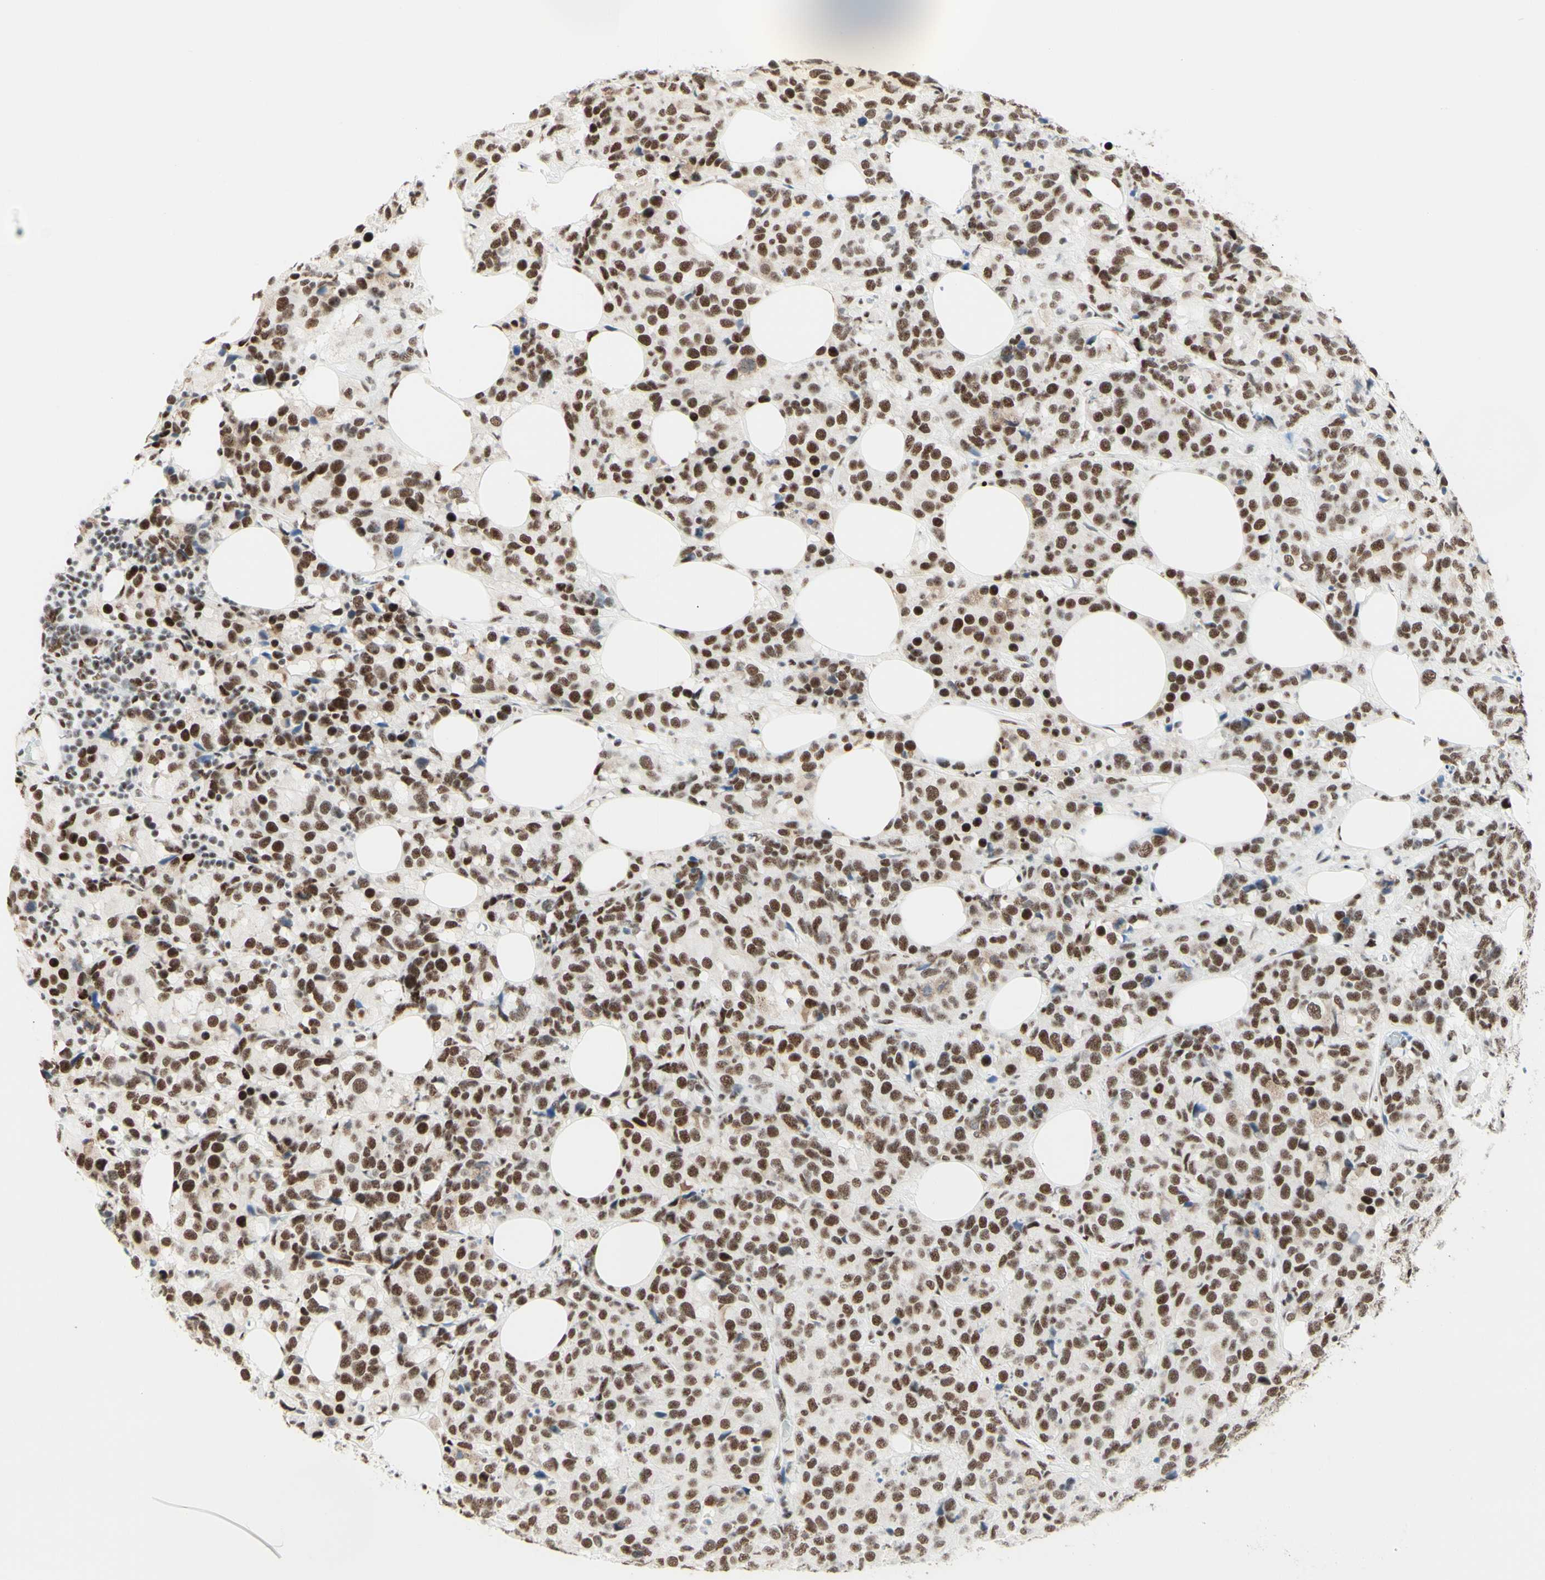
{"staining": {"intensity": "moderate", "quantity": ">75%", "location": "nuclear"}, "tissue": "breast cancer", "cell_type": "Tumor cells", "image_type": "cancer", "snomed": [{"axis": "morphology", "description": "Lobular carcinoma"}, {"axis": "topography", "description": "Breast"}], "caption": "This image shows IHC staining of human breast lobular carcinoma, with medium moderate nuclear expression in about >75% of tumor cells.", "gene": "WTAP", "patient": {"sex": "female", "age": 59}}